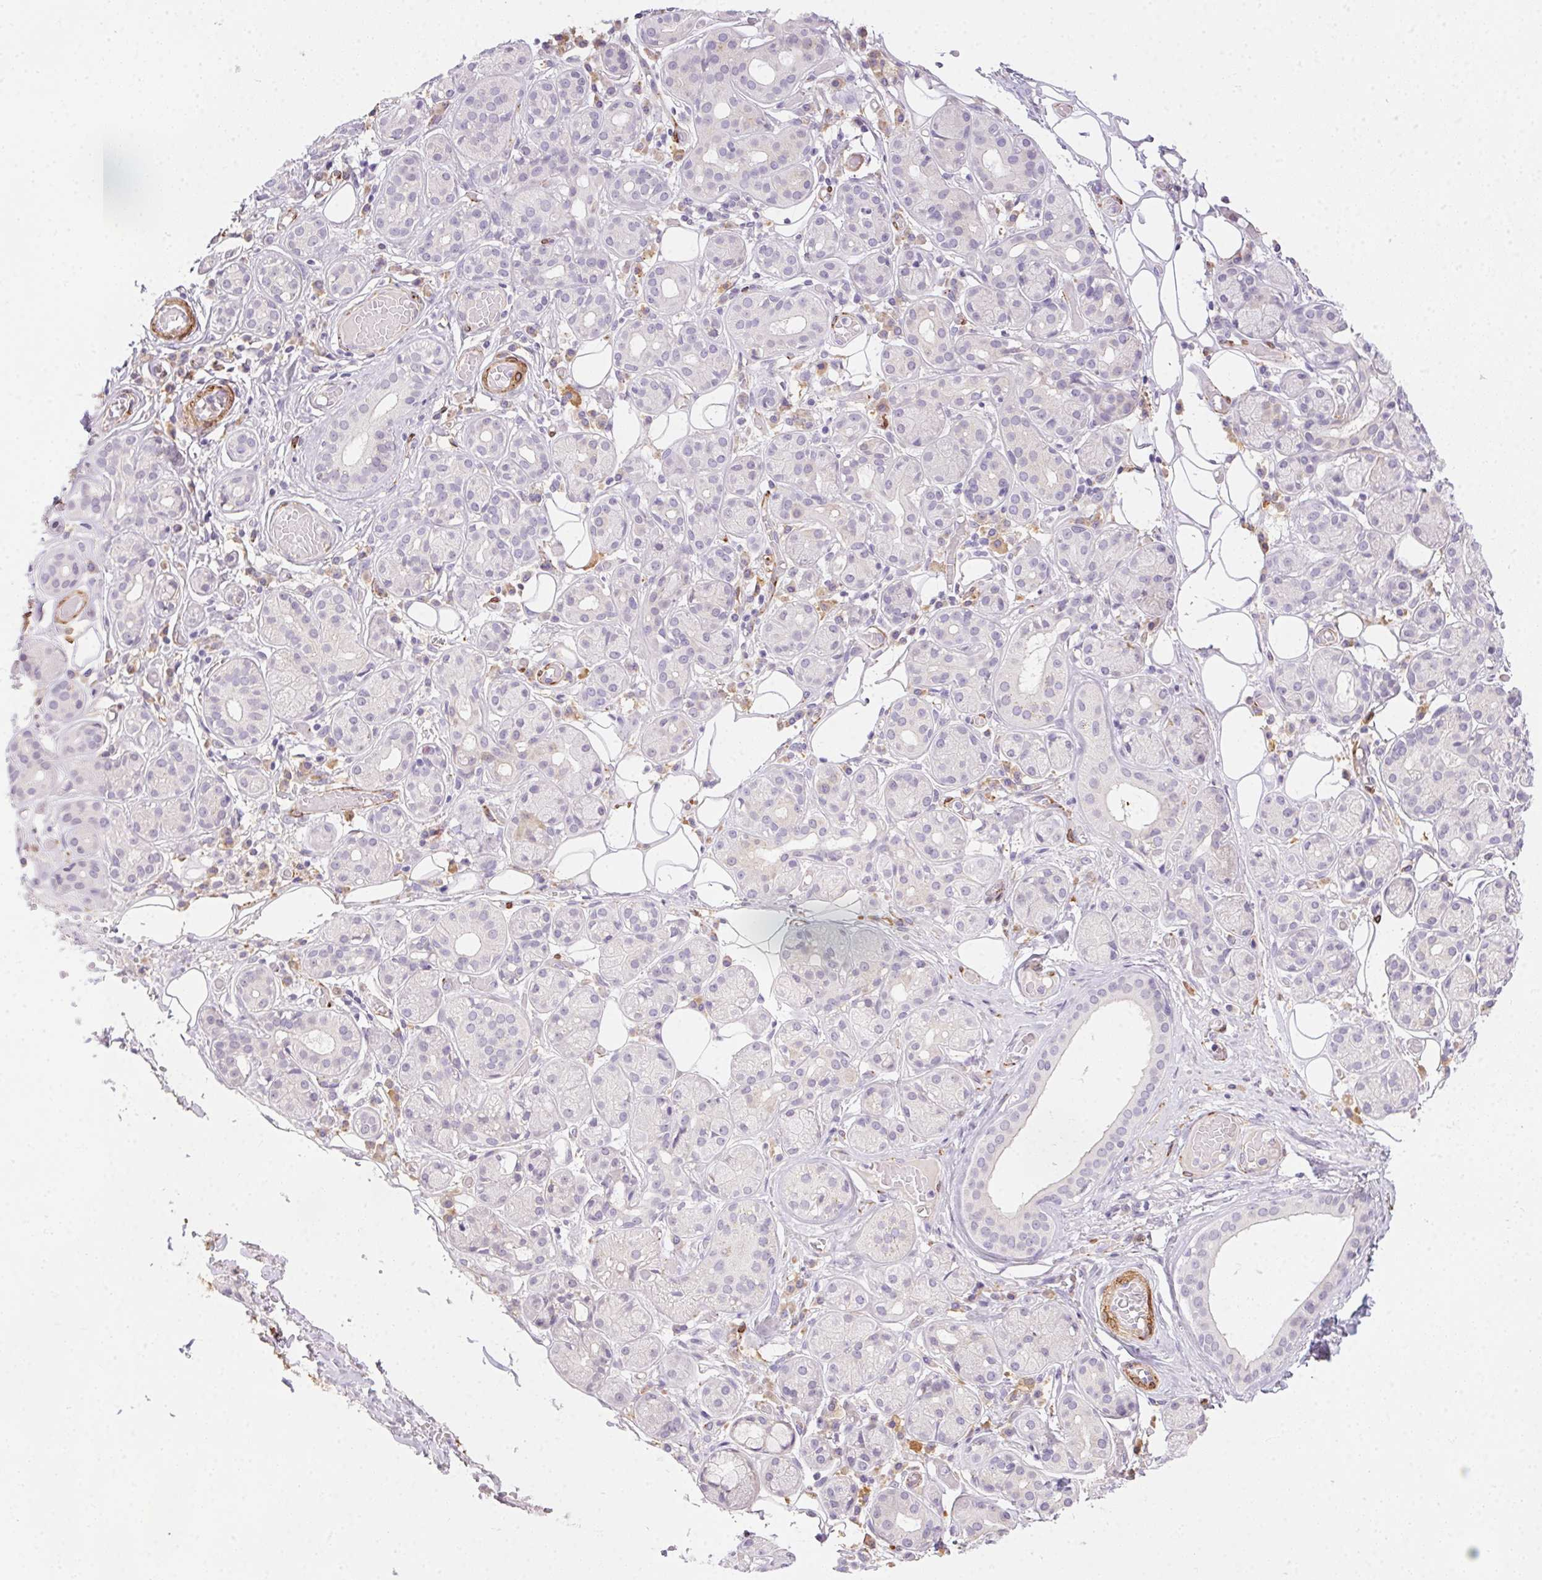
{"staining": {"intensity": "negative", "quantity": "none", "location": "none"}, "tissue": "salivary gland", "cell_type": "Glandular cells", "image_type": "normal", "snomed": [{"axis": "morphology", "description": "Normal tissue, NOS"}, {"axis": "topography", "description": "Salivary gland"}, {"axis": "topography", "description": "Peripheral nerve tissue"}], "caption": "This is a image of immunohistochemistry (IHC) staining of normal salivary gland, which shows no staining in glandular cells. (DAB IHC visualized using brightfield microscopy, high magnification).", "gene": "HRC", "patient": {"sex": "male", "age": 71}}